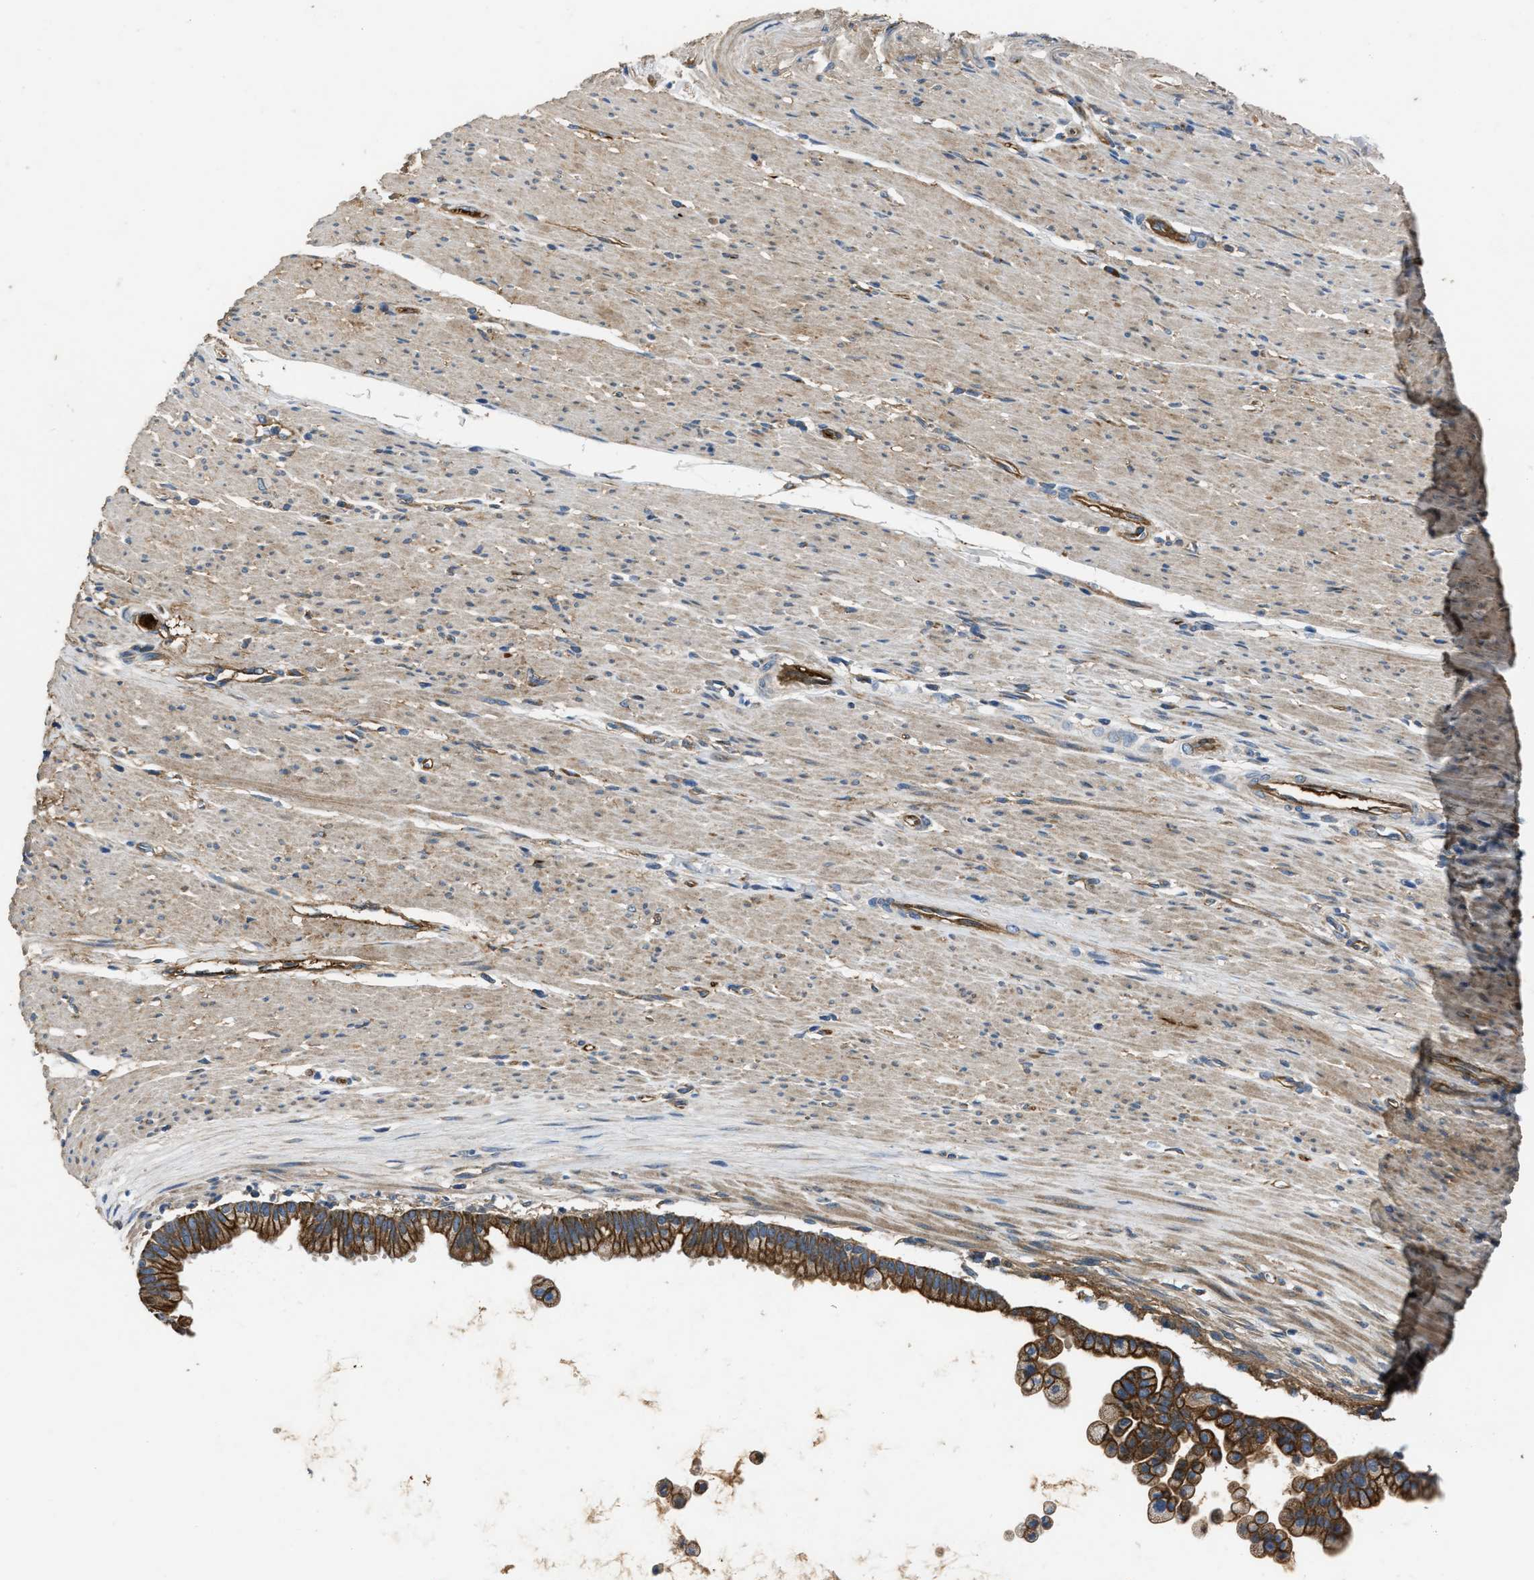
{"staining": {"intensity": "moderate", "quantity": ">75%", "location": "cytoplasmic/membranous"}, "tissue": "pancreatic cancer", "cell_type": "Tumor cells", "image_type": "cancer", "snomed": [{"axis": "morphology", "description": "Adenocarcinoma, NOS"}, {"axis": "topography", "description": "Pancreas"}], "caption": "Pancreatic cancer (adenocarcinoma) stained for a protein (brown) shows moderate cytoplasmic/membranous positive expression in approximately >75% of tumor cells.", "gene": "ERC1", "patient": {"sex": "male", "age": 69}}